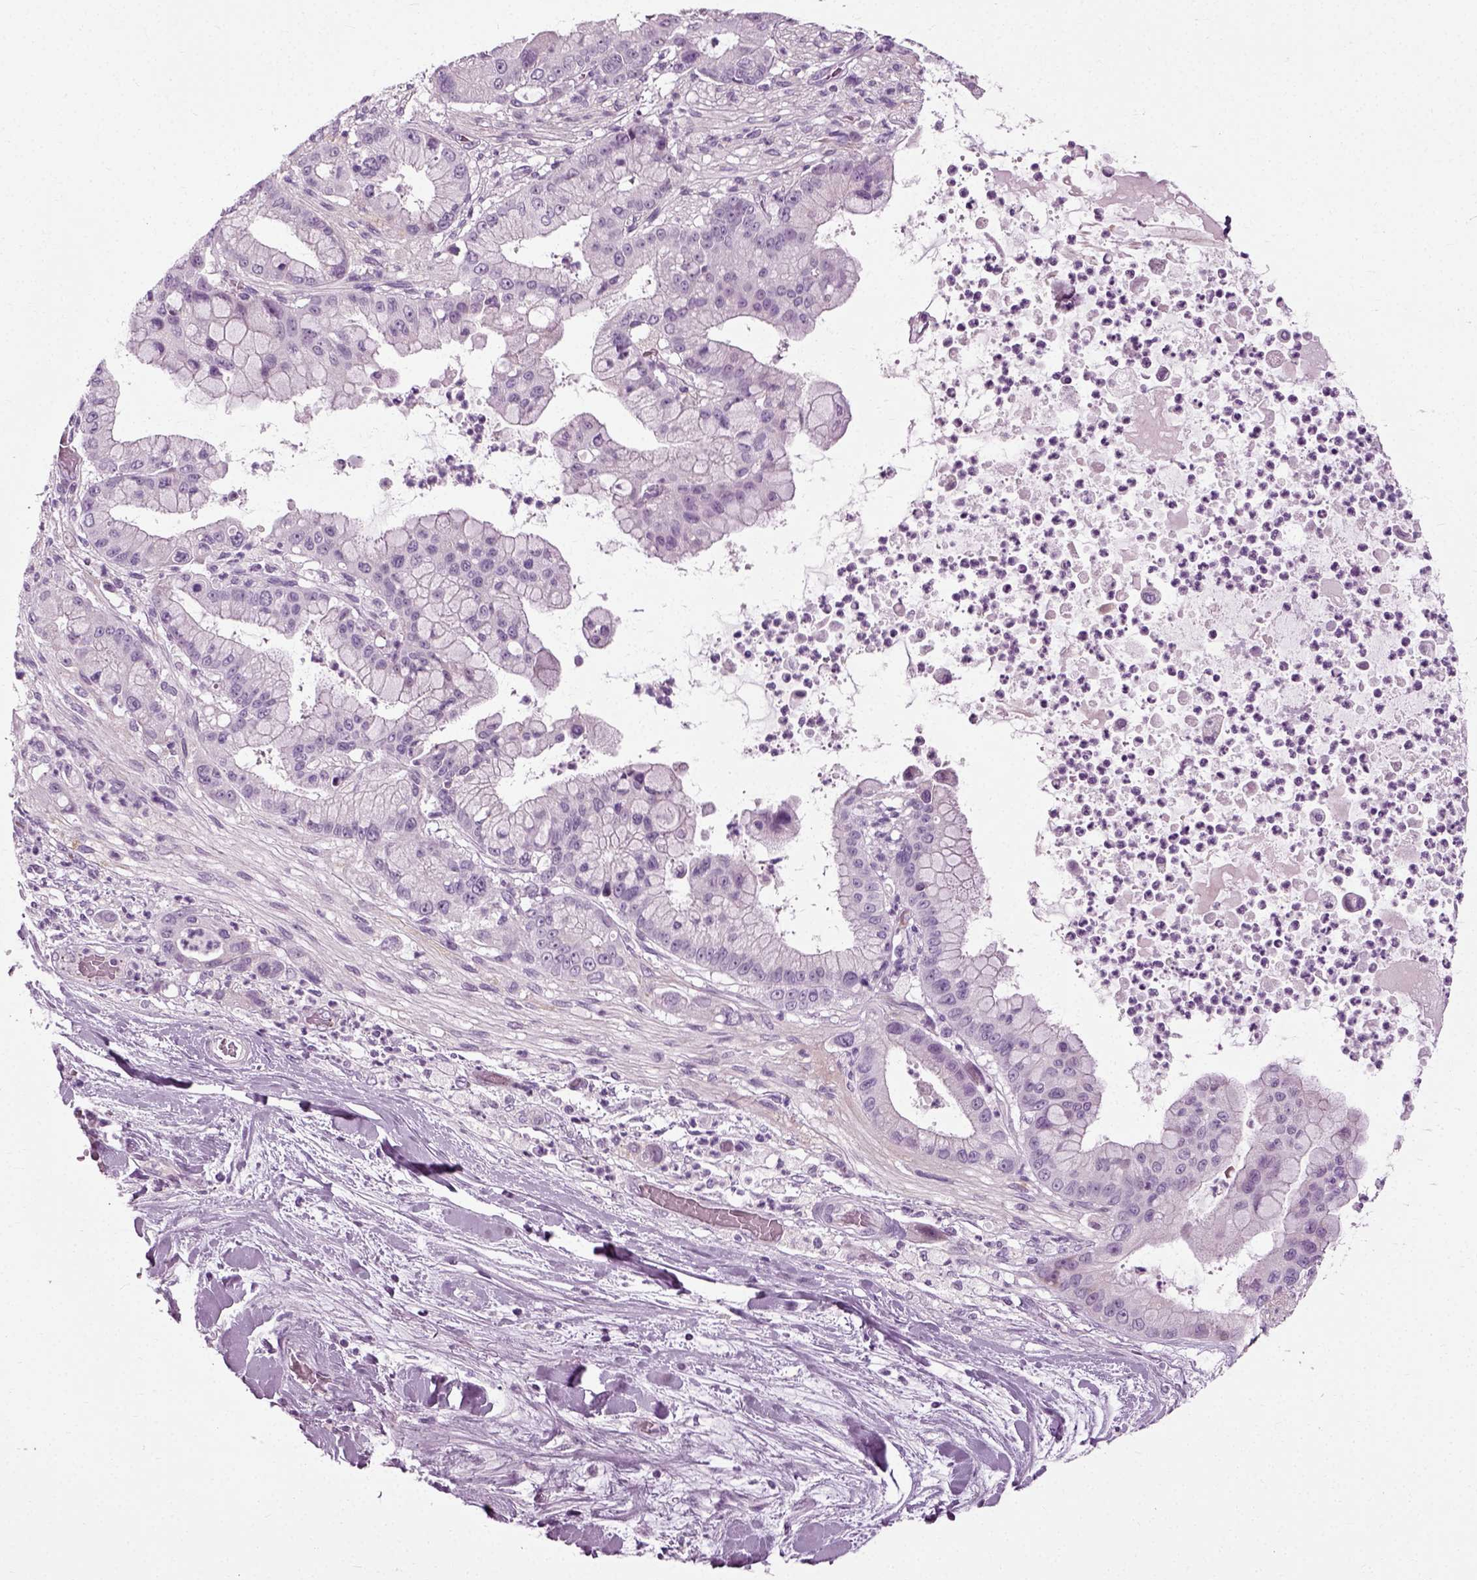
{"staining": {"intensity": "negative", "quantity": "none", "location": "none"}, "tissue": "liver cancer", "cell_type": "Tumor cells", "image_type": "cancer", "snomed": [{"axis": "morphology", "description": "Cholangiocarcinoma"}, {"axis": "topography", "description": "Liver"}], "caption": "The photomicrograph reveals no staining of tumor cells in liver cancer.", "gene": "SCG5", "patient": {"sex": "female", "age": 54}}